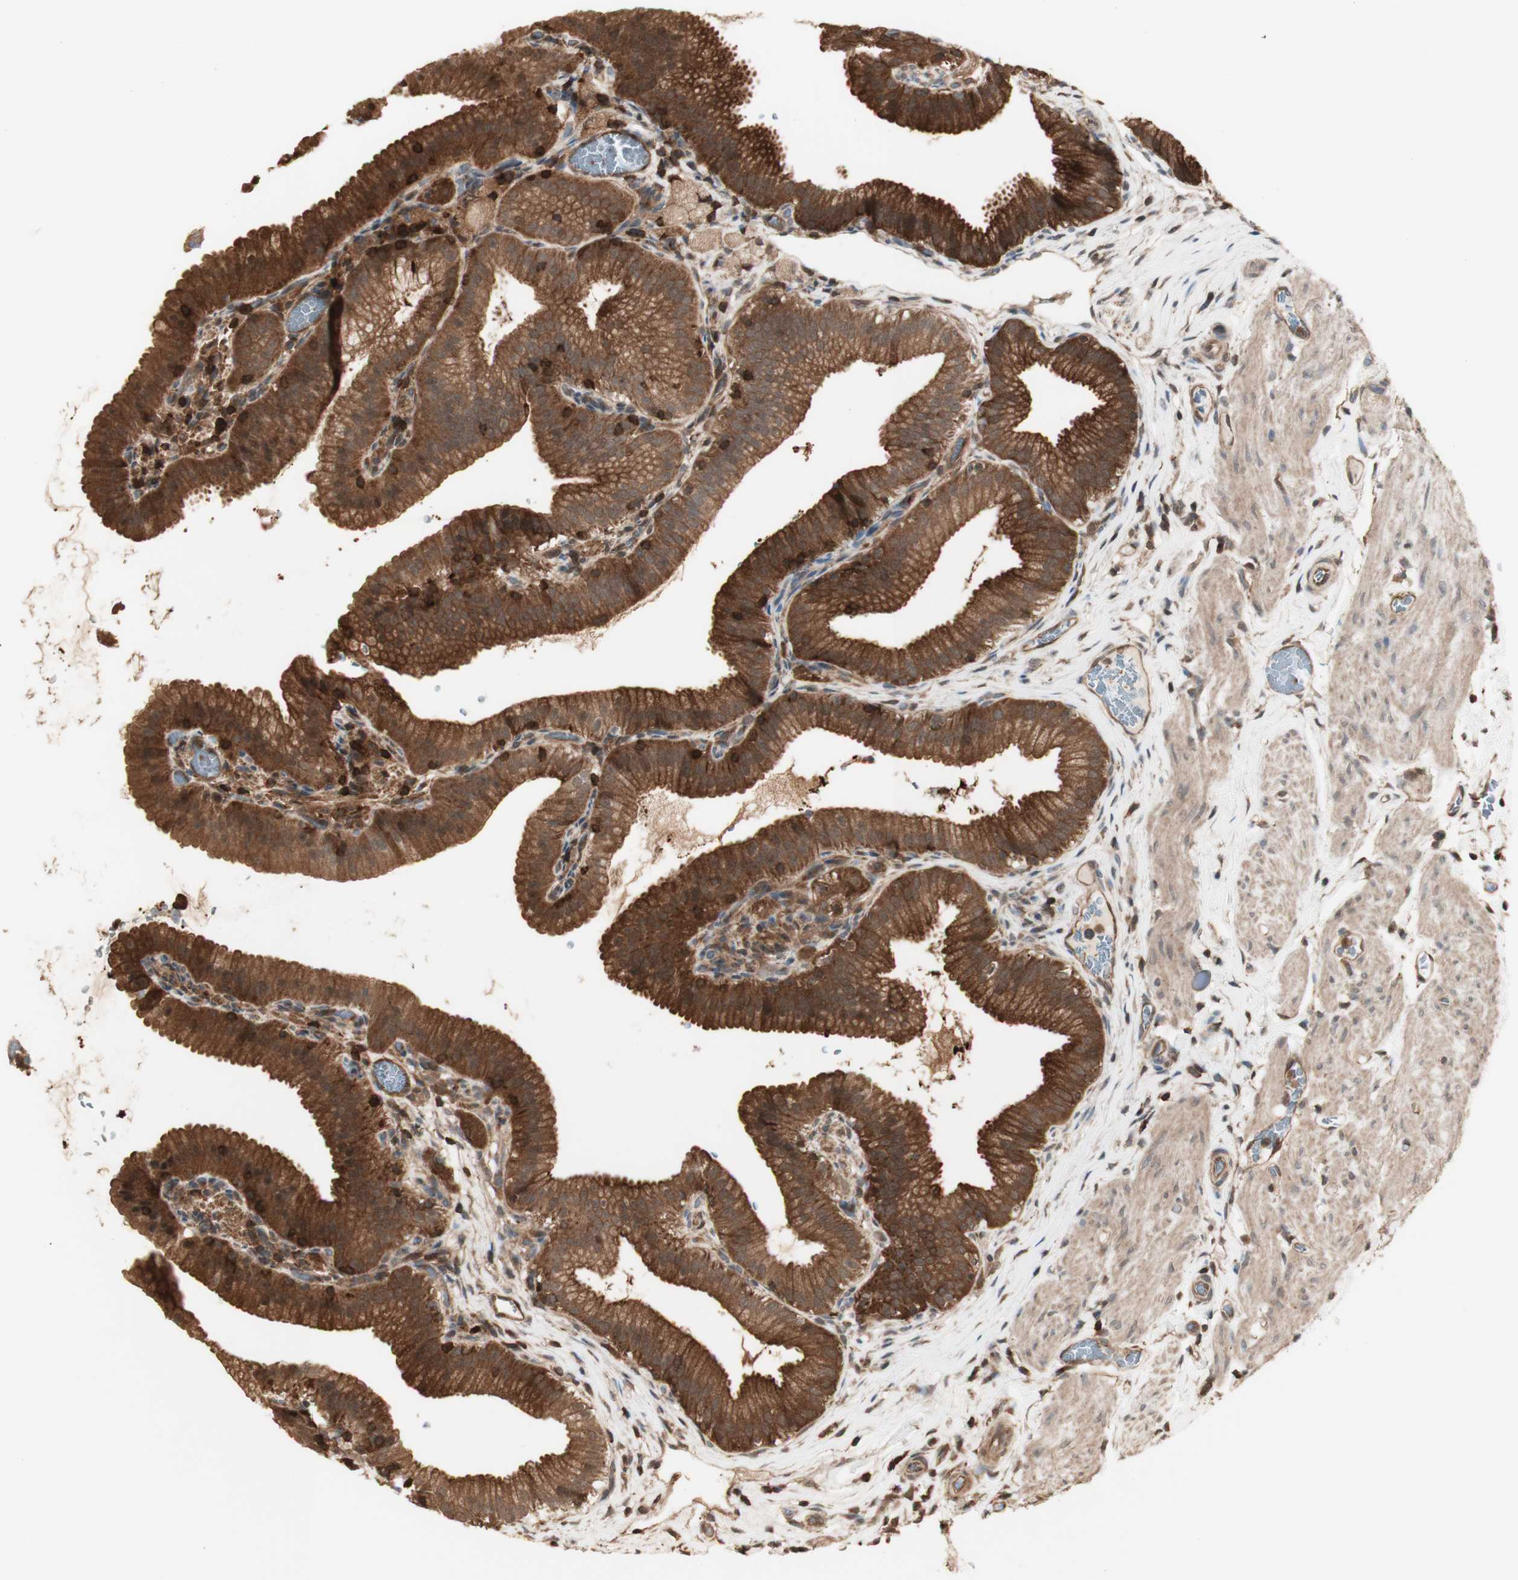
{"staining": {"intensity": "strong", "quantity": ">75%", "location": "cytoplasmic/membranous"}, "tissue": "gallbladder", "cell_type": "Glandular cells", "image_type": "normal", "snomed": [{"axis": "morphology", "description": "Normal tissue, NOS"}, {"axis": "topography", "description": "Gallbladder"}], "caption": "Protein staining by immunohistochemistry displays strong cytoplasmic/membranous staining in about >75% of glandular cells in unremarkable gallbladder. (Stains: DAB in brown, nuclei in blue, Microscopy: brightfield microscopy at high magnification).", "gene": "YWHAB", "patient": {"sex": "male", "age": 54}}